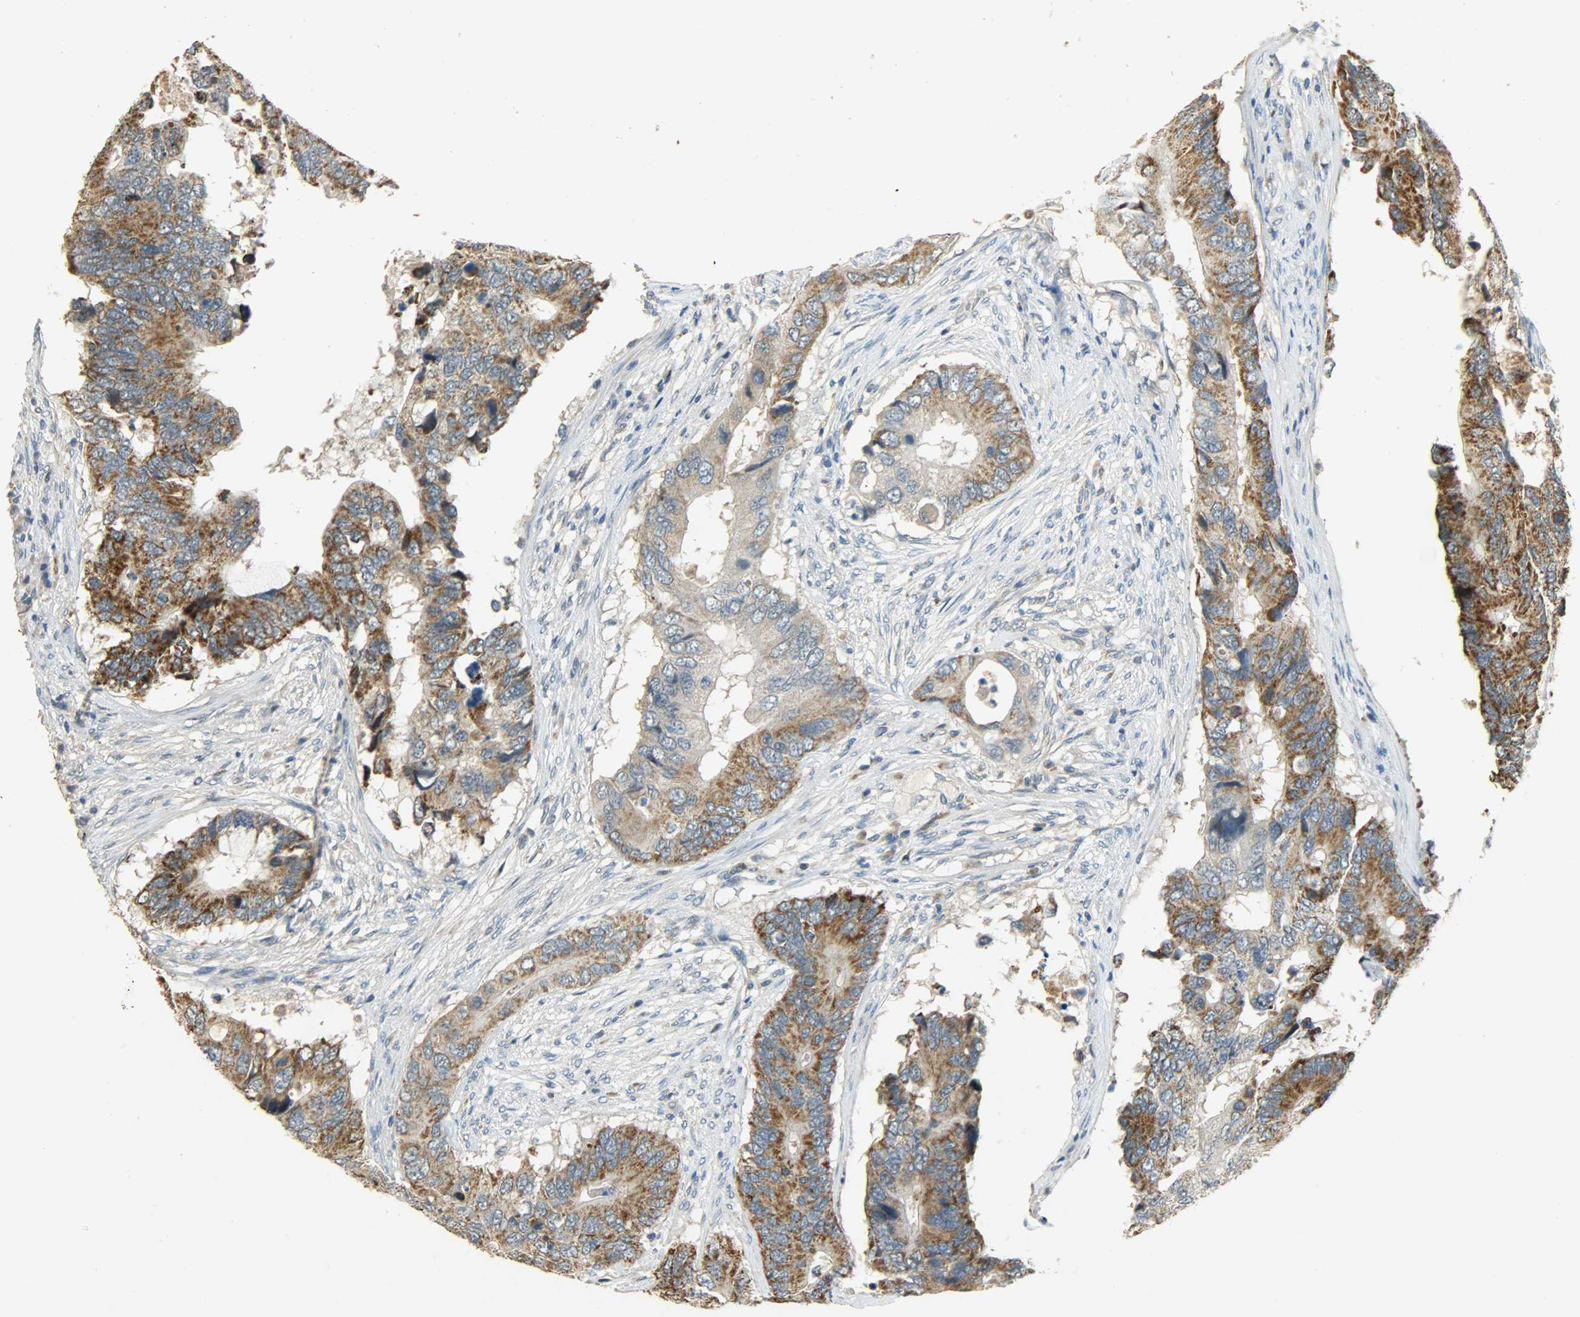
{"staining": {"intensity": "moderate", "quantity": ">75%", "location": "cytoplasmic/membranous"}, "tissue": "colorectal cancer", "cell_type": "Tumor cells", "image_type": "cancer", "snomed": [{"axis": "morphology", "description": "Adenocarcinoma, NOS"}, {"axis": "topography", "description": "Colon"}], "caption": "Immunohistochemical staining of human colorectal adenocarcinoma demonstrates medium levels of moderate cytoplasmic/membranous expression in about >75% of tumor cells. Using DAB (3,3'-diaminobenzidine) (brown) and hematoxylin (blue) stains, captured at high magnification using brightfield microscopy.", "gene": "HDHD5", "patient": {"sex": "male", "age": 71}}